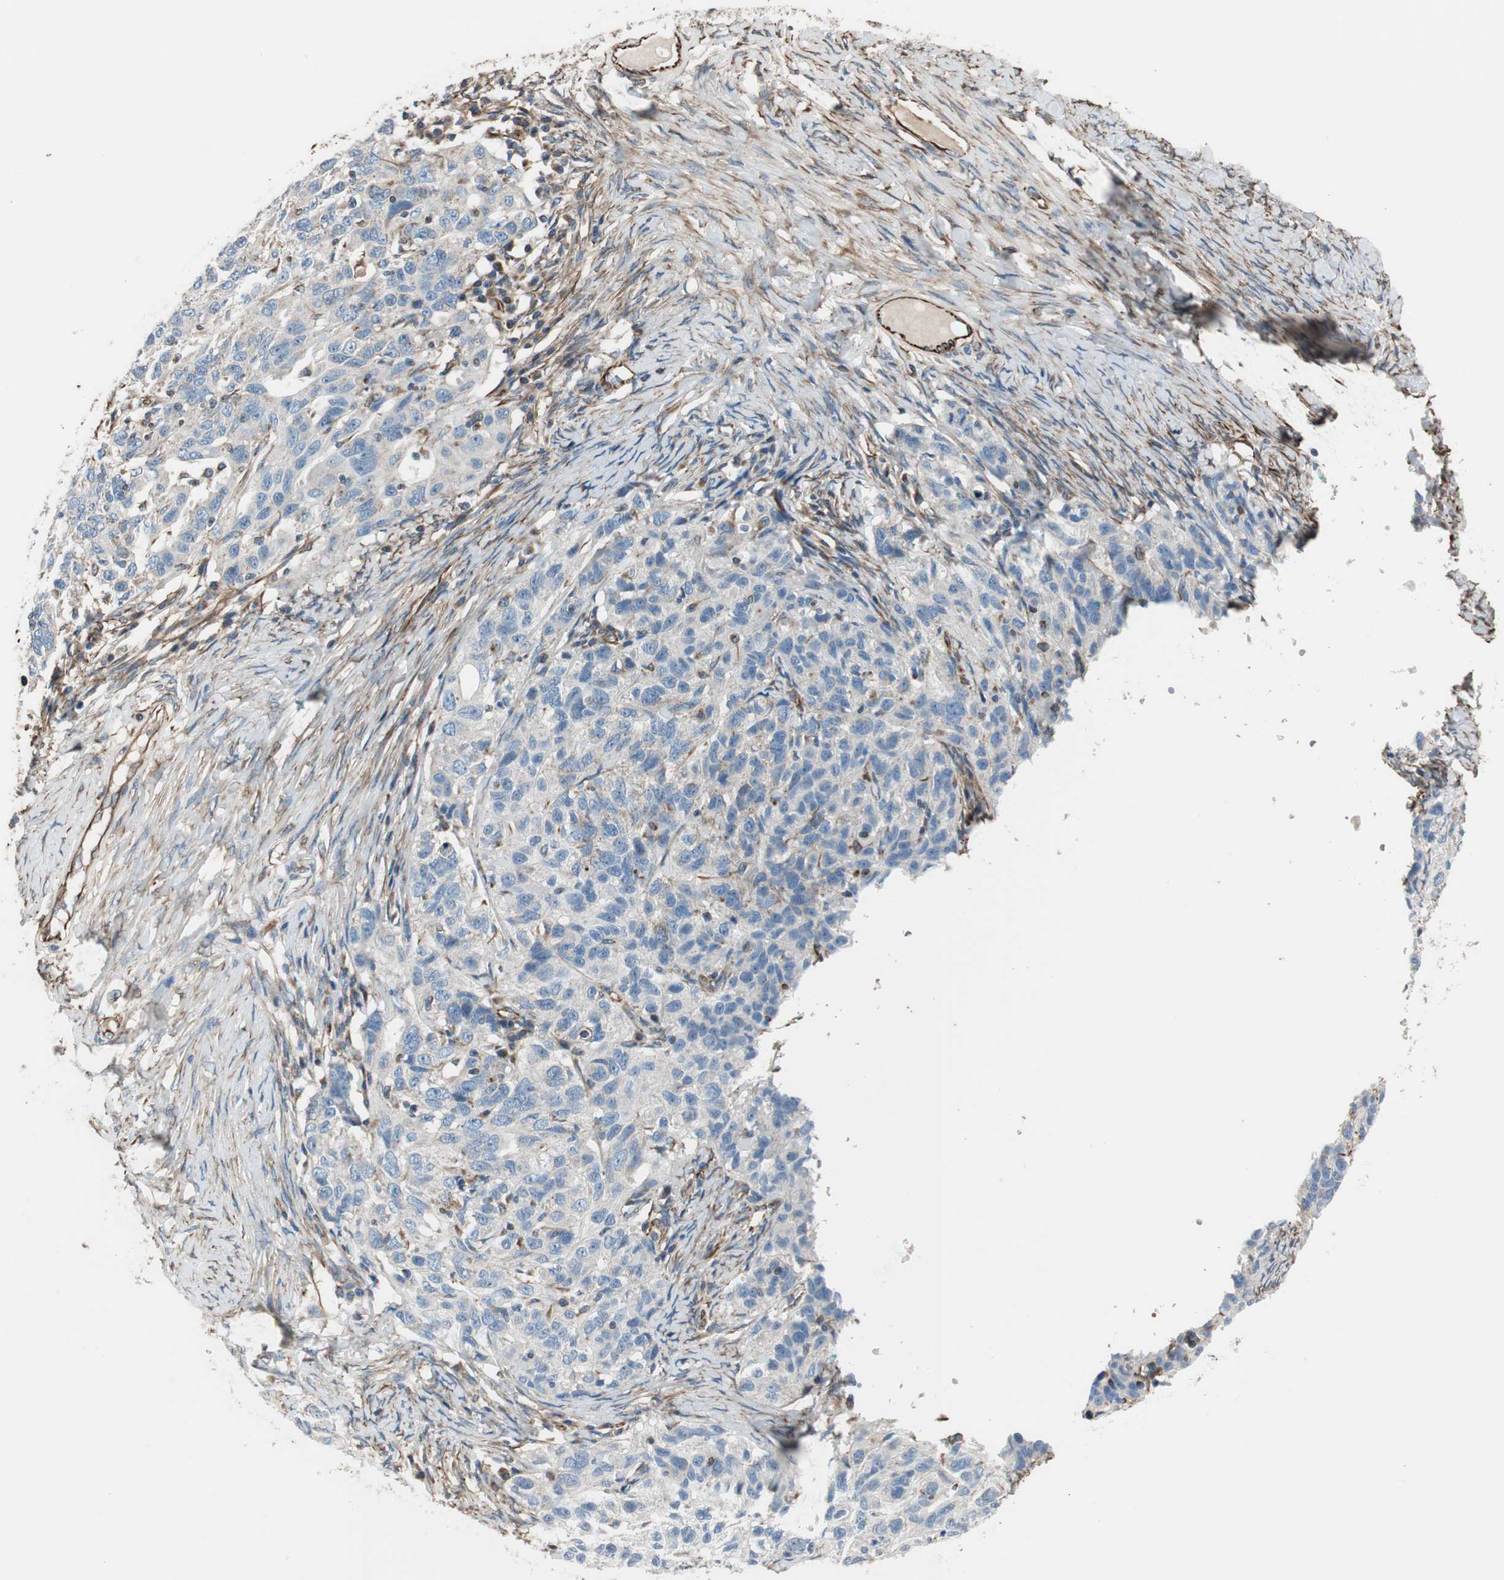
{"staining": {"intensity": "weak", "quantity": "25%-75%", "location": "cytoplasmic/membranous"}, "tissue": "ovarian cancer", "cell_type": "Tumor cells", "image_type": "cancer", "snomed": [{"axis": "morphology", "description": "Cystadenocarcinoma, serous, NOS"}, {"axis": "topography", "description": "Ovary"}], "caption": "Weak cytoplasmic/membranous protein staining is seen in about 25%-75% of tumor cells in ovarian cancer (serous cystadenocarcinoma). Ihc stains the protein in brown and the nuclei are stained blue.", "gene": "SRCIN1", "patient": {"sex": "female", "age": 82}}